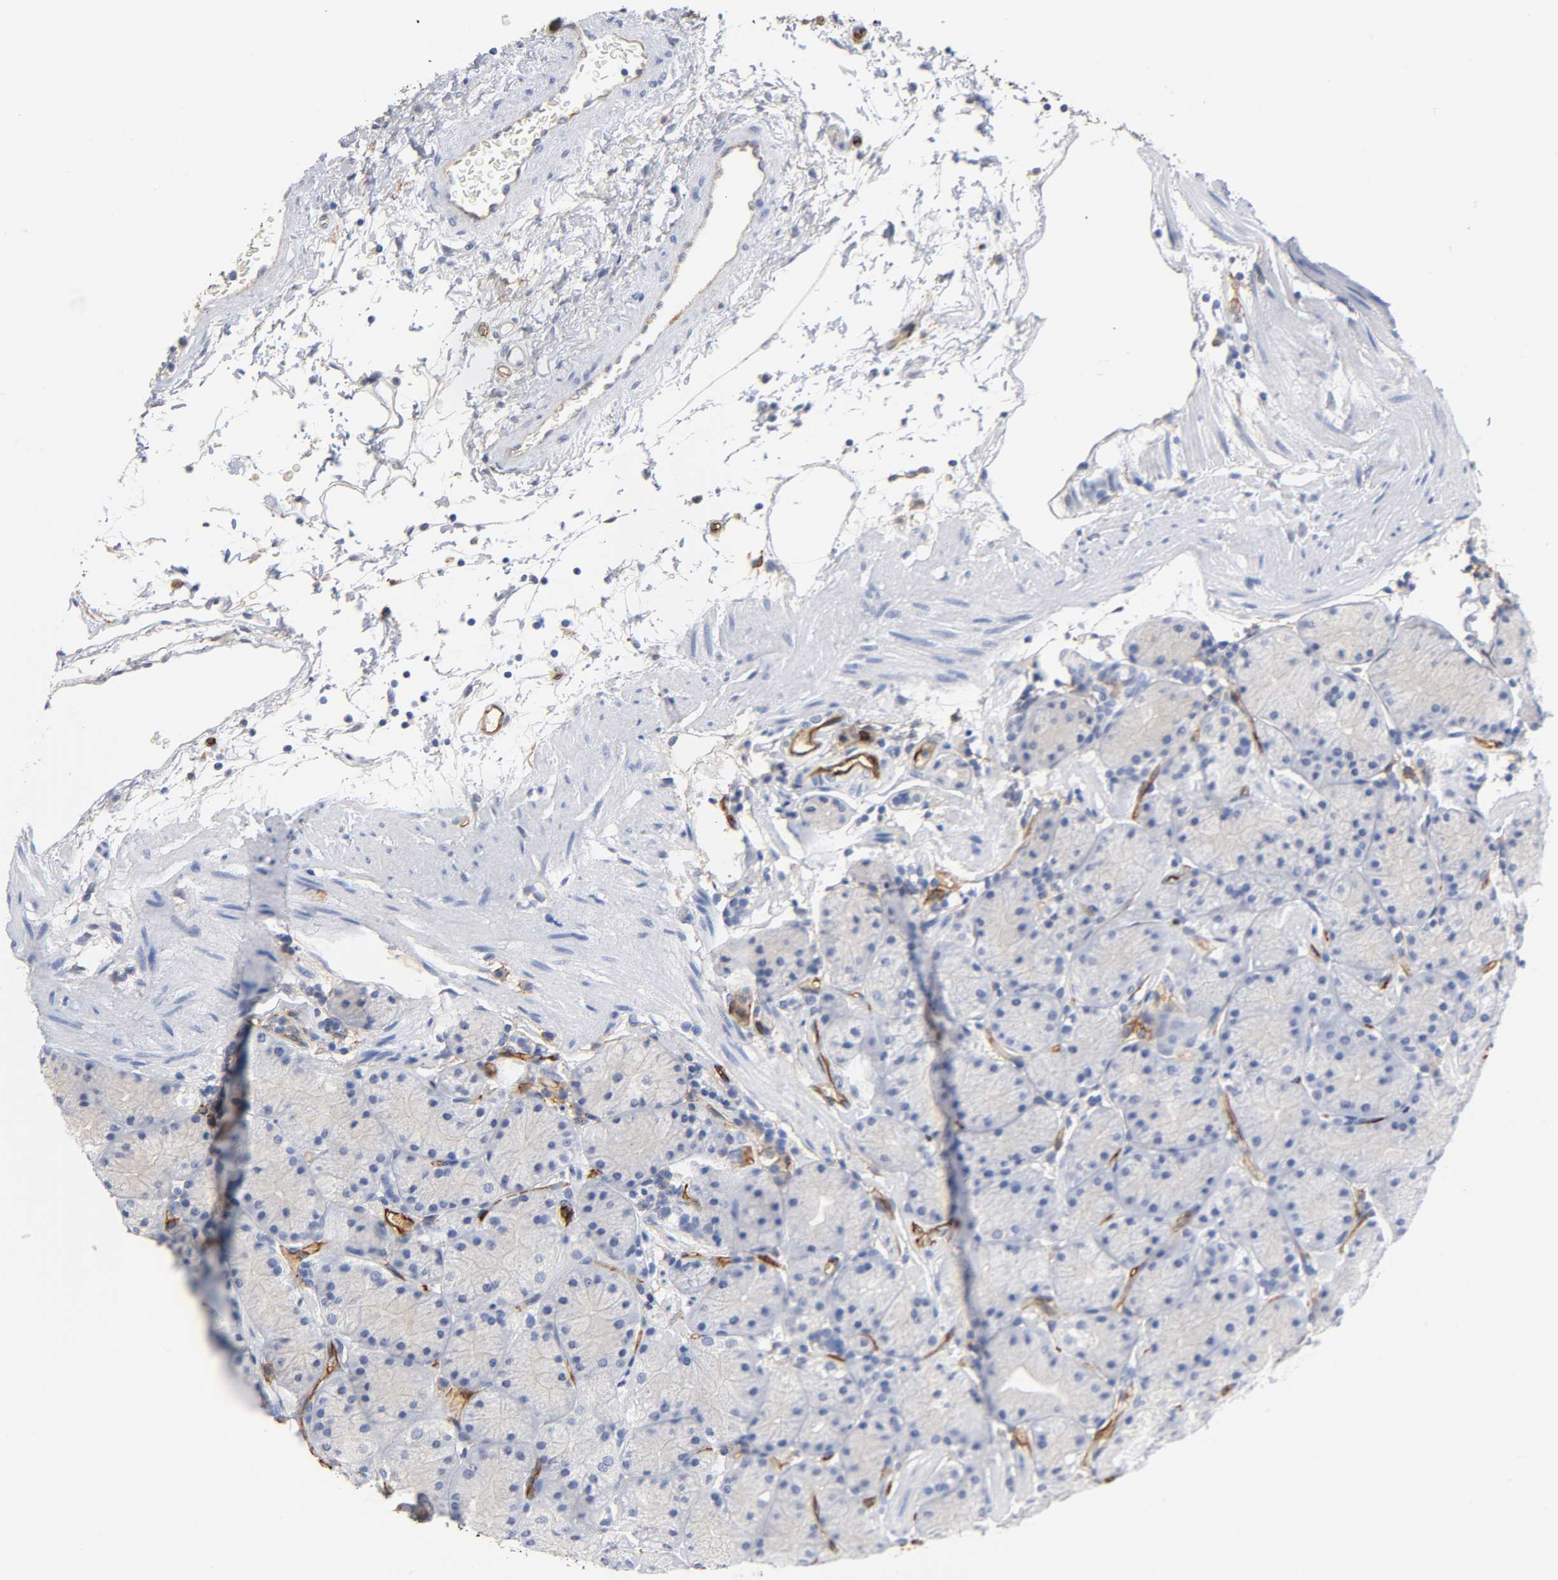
{"staining": {"intensity": "negative", "quantity": "none", "location": "none"}, "tissue": "stomach", "cell_type": "Glandular cells", "image_type": "normal", "snomed": [{"axis": "morphology", "description": "Normal tissue, NOS"}, {"axis": "topography", "description": "Stomach, upper"}, {"axis": "topography", "description": "Stomach"}], "caption": "A high-resolution histopathology image shows IHC staining of benign stomach, which displays no significant staining in glandular cells. (DAB (3,3'-diaminobenzidine) IHC with hematoxylin counter stain).", "gene": "ICAM1", "patient": {"sex": "male", "age": 76}}